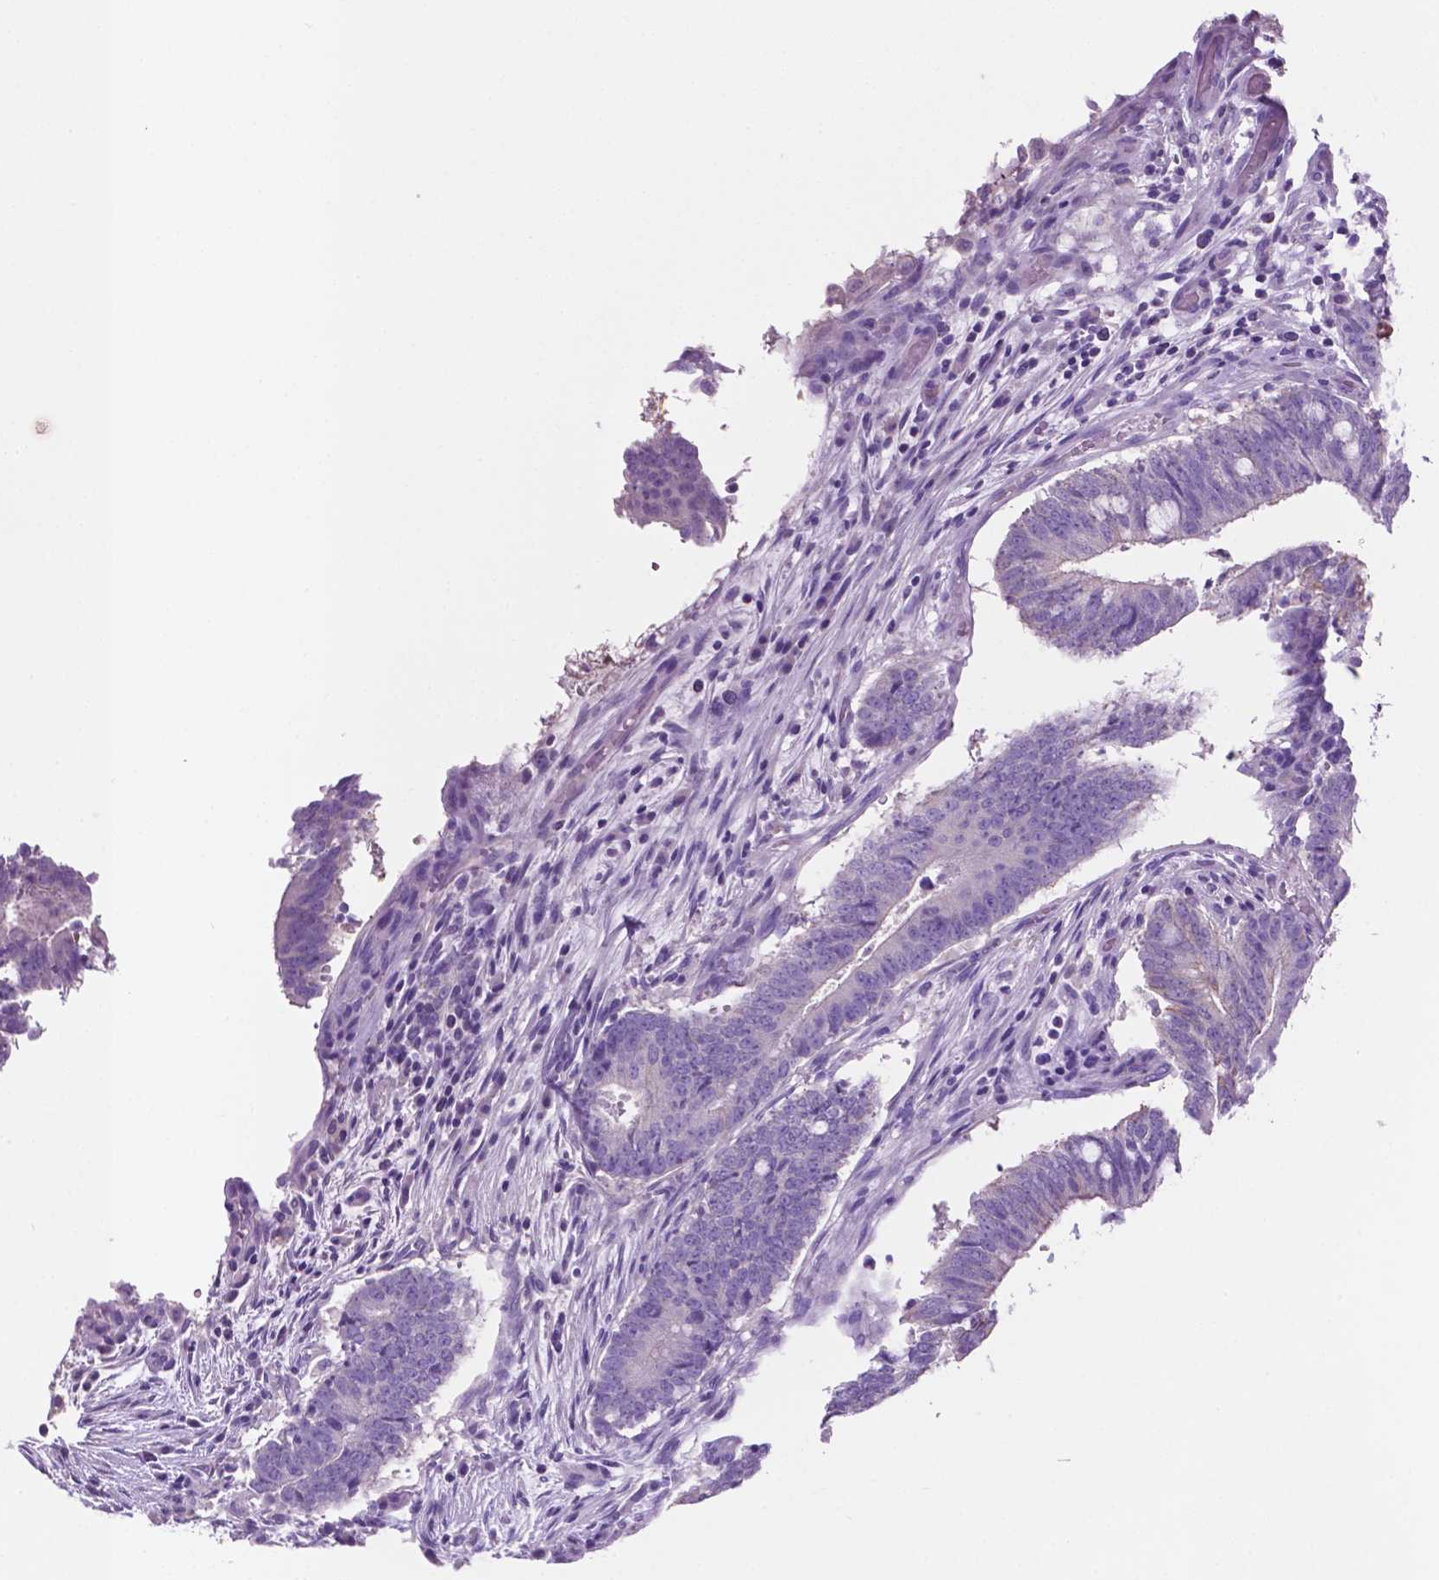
{"staining": {"intensity": "negative", "quantity": "none", "location": "none"}, "tissue": "colorectal cancer", "cell_type": "Tumor cells", "image_type": "cancer", "snomed": [{"axis": "morphology", "description": "Adenocarcinoma, NOS"}, {"axis": "topography", "description": "Colon"}], "caption": "An IHC histopathology image of colorectal cancer is shown. There is no staining in tumor cells of colorectal cancer.", "gene": "POU4F1", "patient": {"sex": "female", "age": 43}}